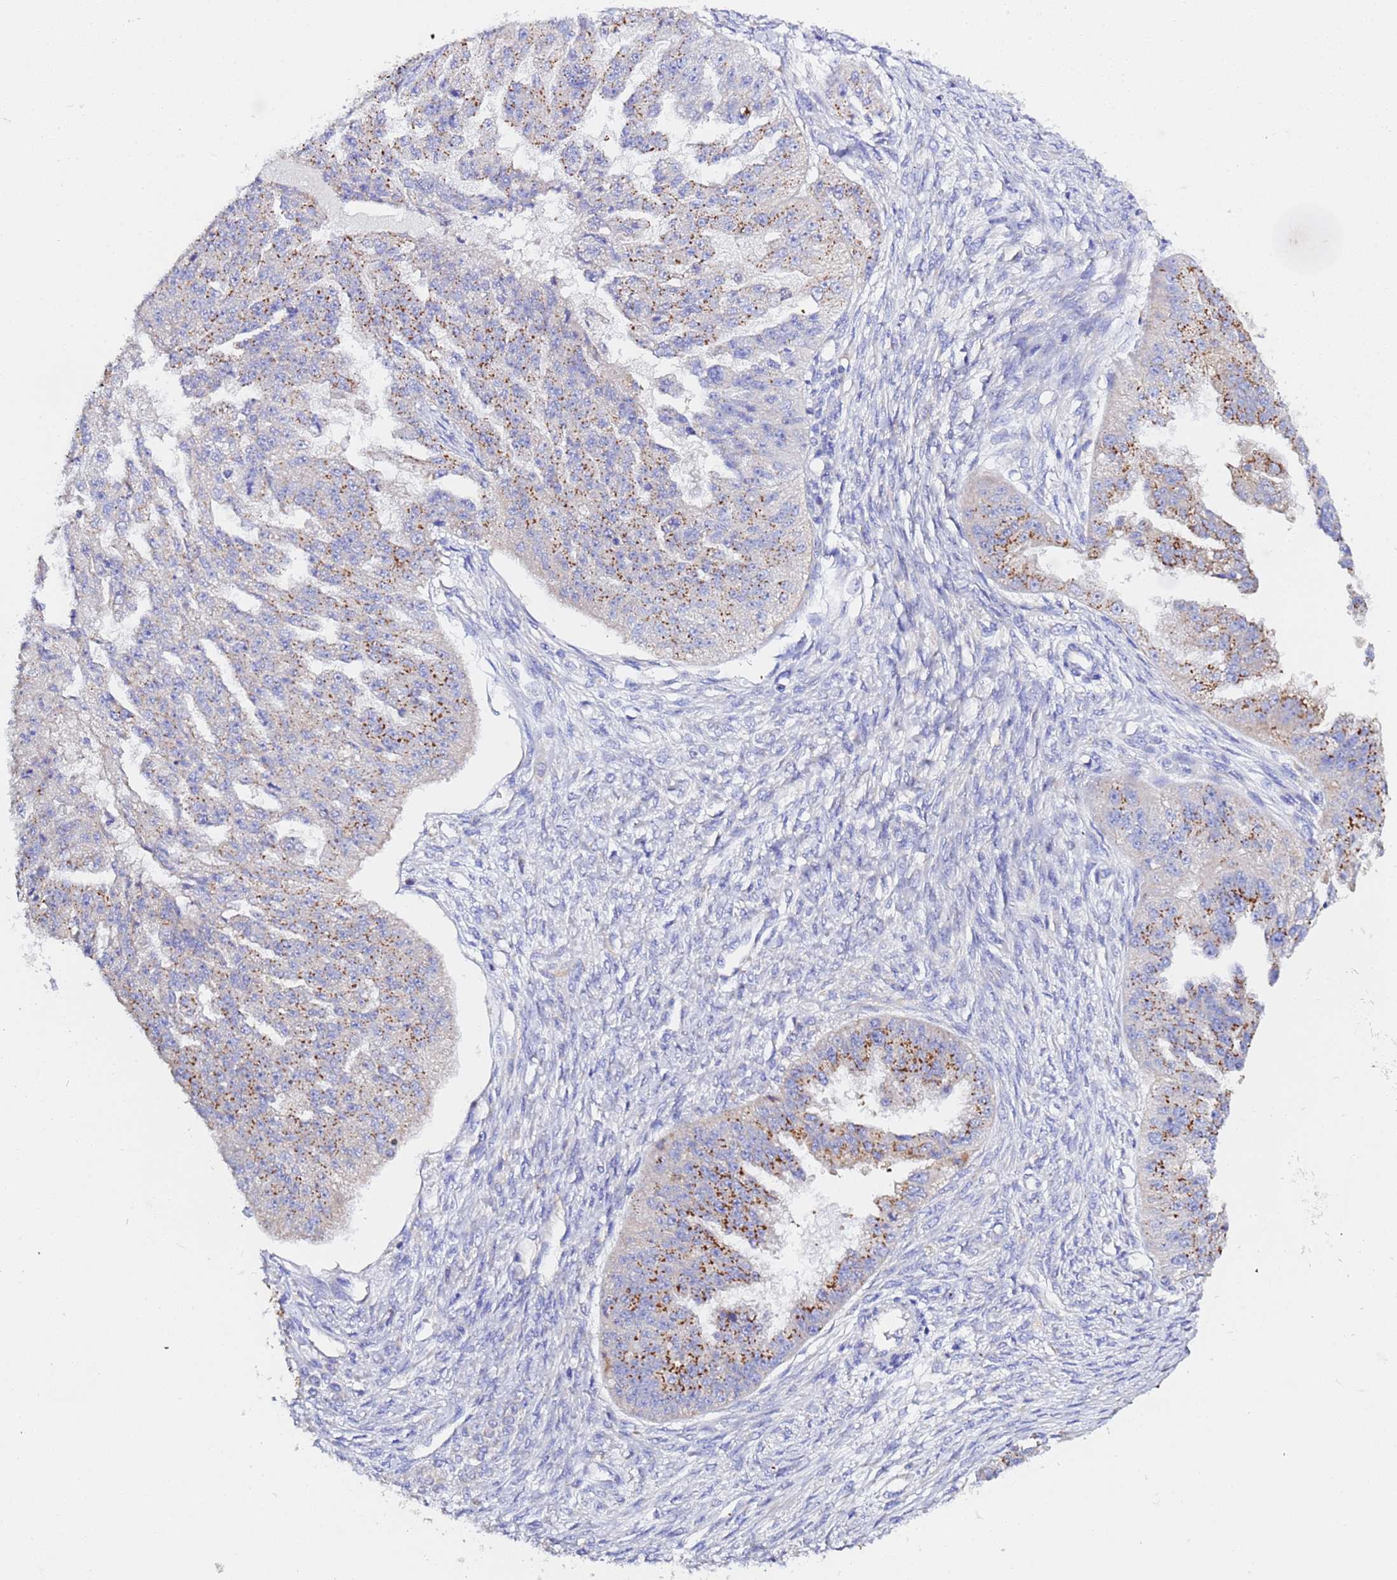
{"staining": {"intensity": "strong", "quantity": "25%-75%", "location": "cytoplasmic/membranous"}, "tissue": "ovarian cancer", "cell_type": "Tumor cells", "image_type": "cancer", "snomed": [{"axis": "morphology", "description": "Cystadenocarcinoma, serous, NOS"}, {"axis": "topography", "description": "Ovary"}], "caption": "Immunohistochemistry (IHC) histopathology image of human serous cystadenocarcinoma (ovarian) stained for a protein (brown), which displays high levels of strong cytoplasmic/membranous expression in approximately 25%-75% of tumor cells.", "gene": "VTI1B", "patient": {"sex": "female", "age": 58}}